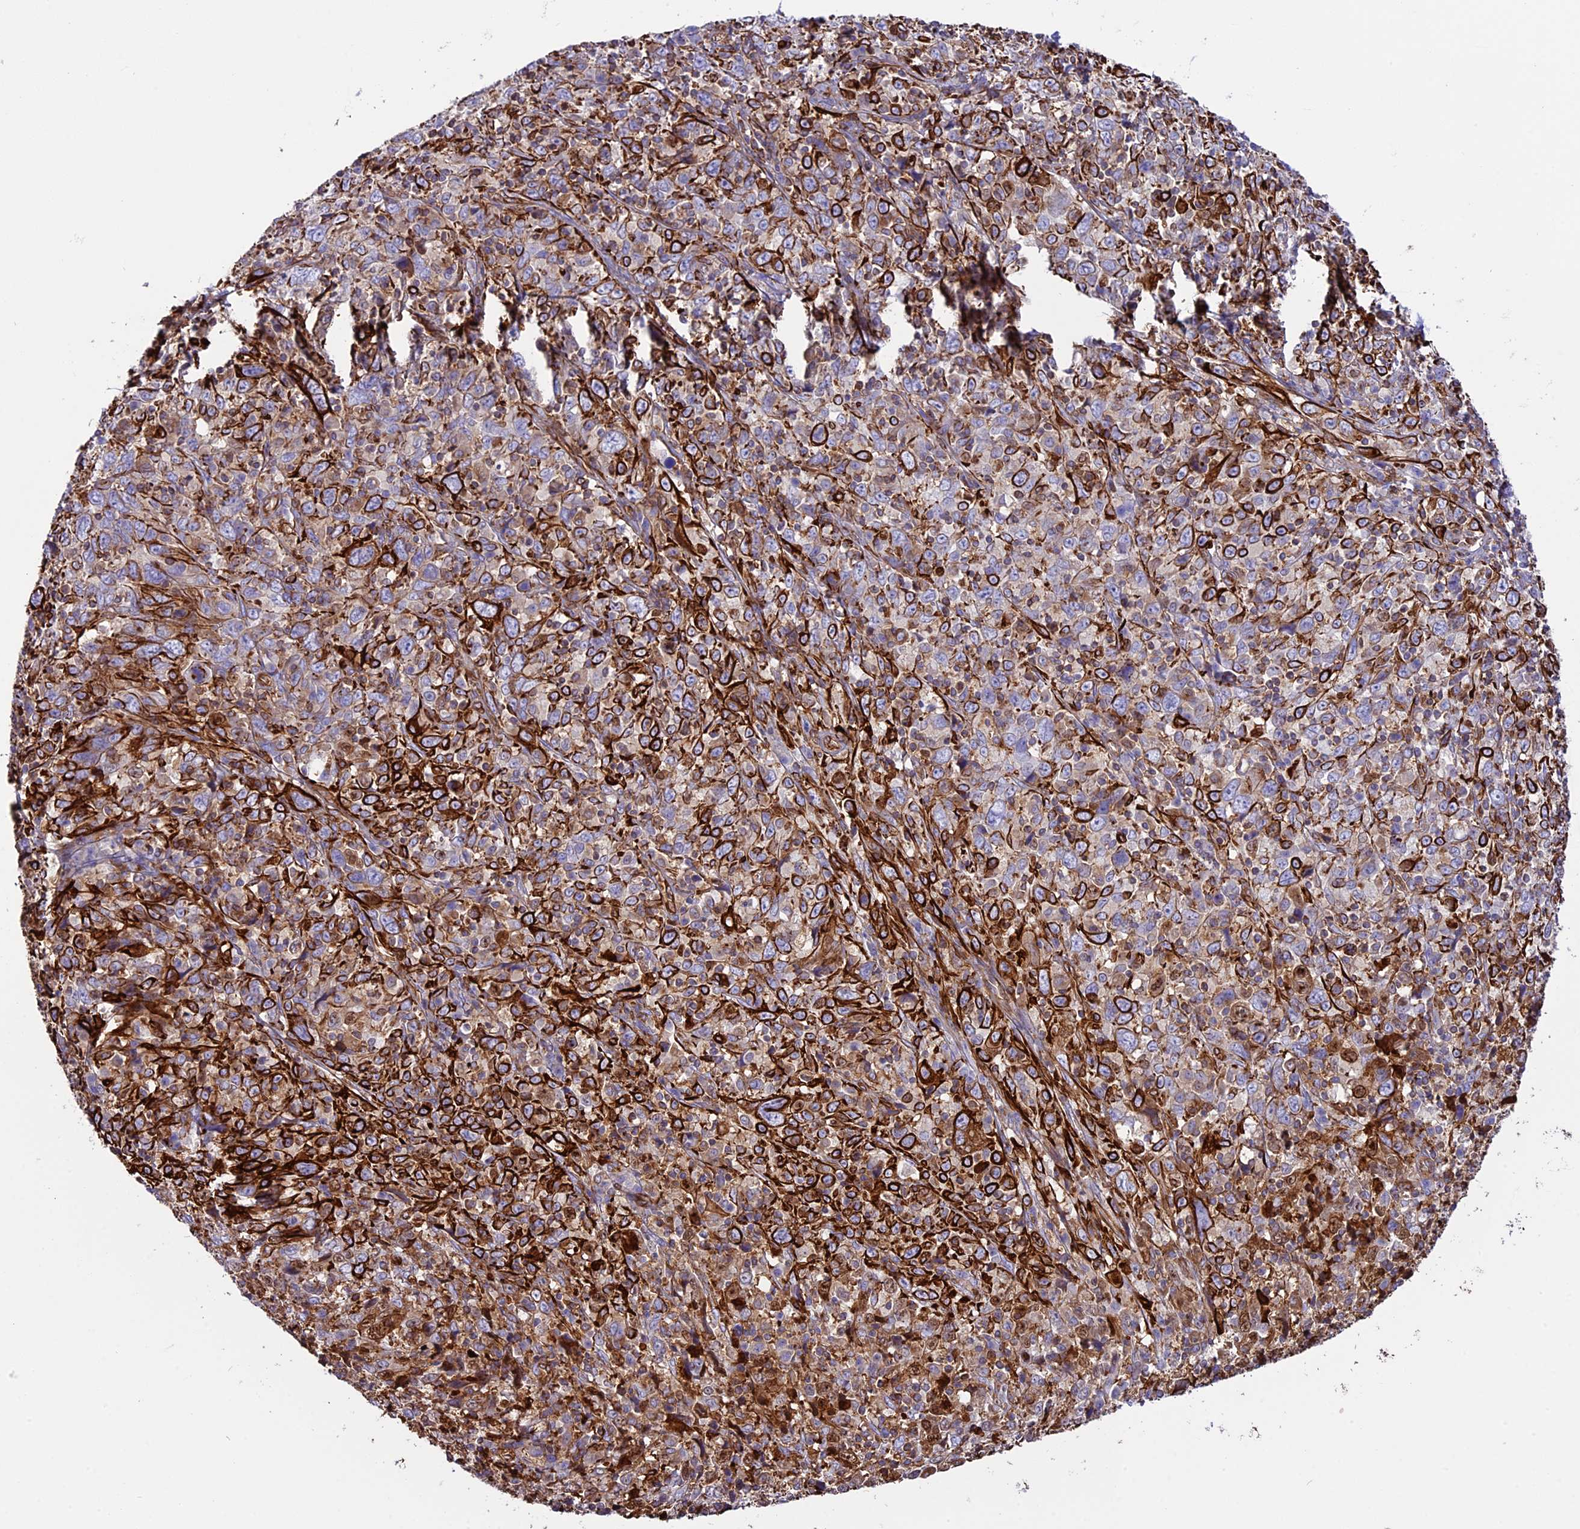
{"staining": {"intensity": "strong", "quantity": "25%-75%", "location": "cytoplasmic/membranous"}, "tissue": "cervical cancer", "cell_type": "Tumor cells", "image_type": "cancer", "snomed": [{"axis": "morphology", "description": "Squamous cell carcinoma, NOS"}, {"axis": "topography", "description": "Cervix"}], "caption": "Cervical cancer (squamous cell carcinoma) stained with DAB IHC displays high levels of strong cytoplasmic/membranous positivity in approximately 25%-75% of tumor cells.", "gene": "CD99L2", "patient": {"sex": "female", "age": 46}}